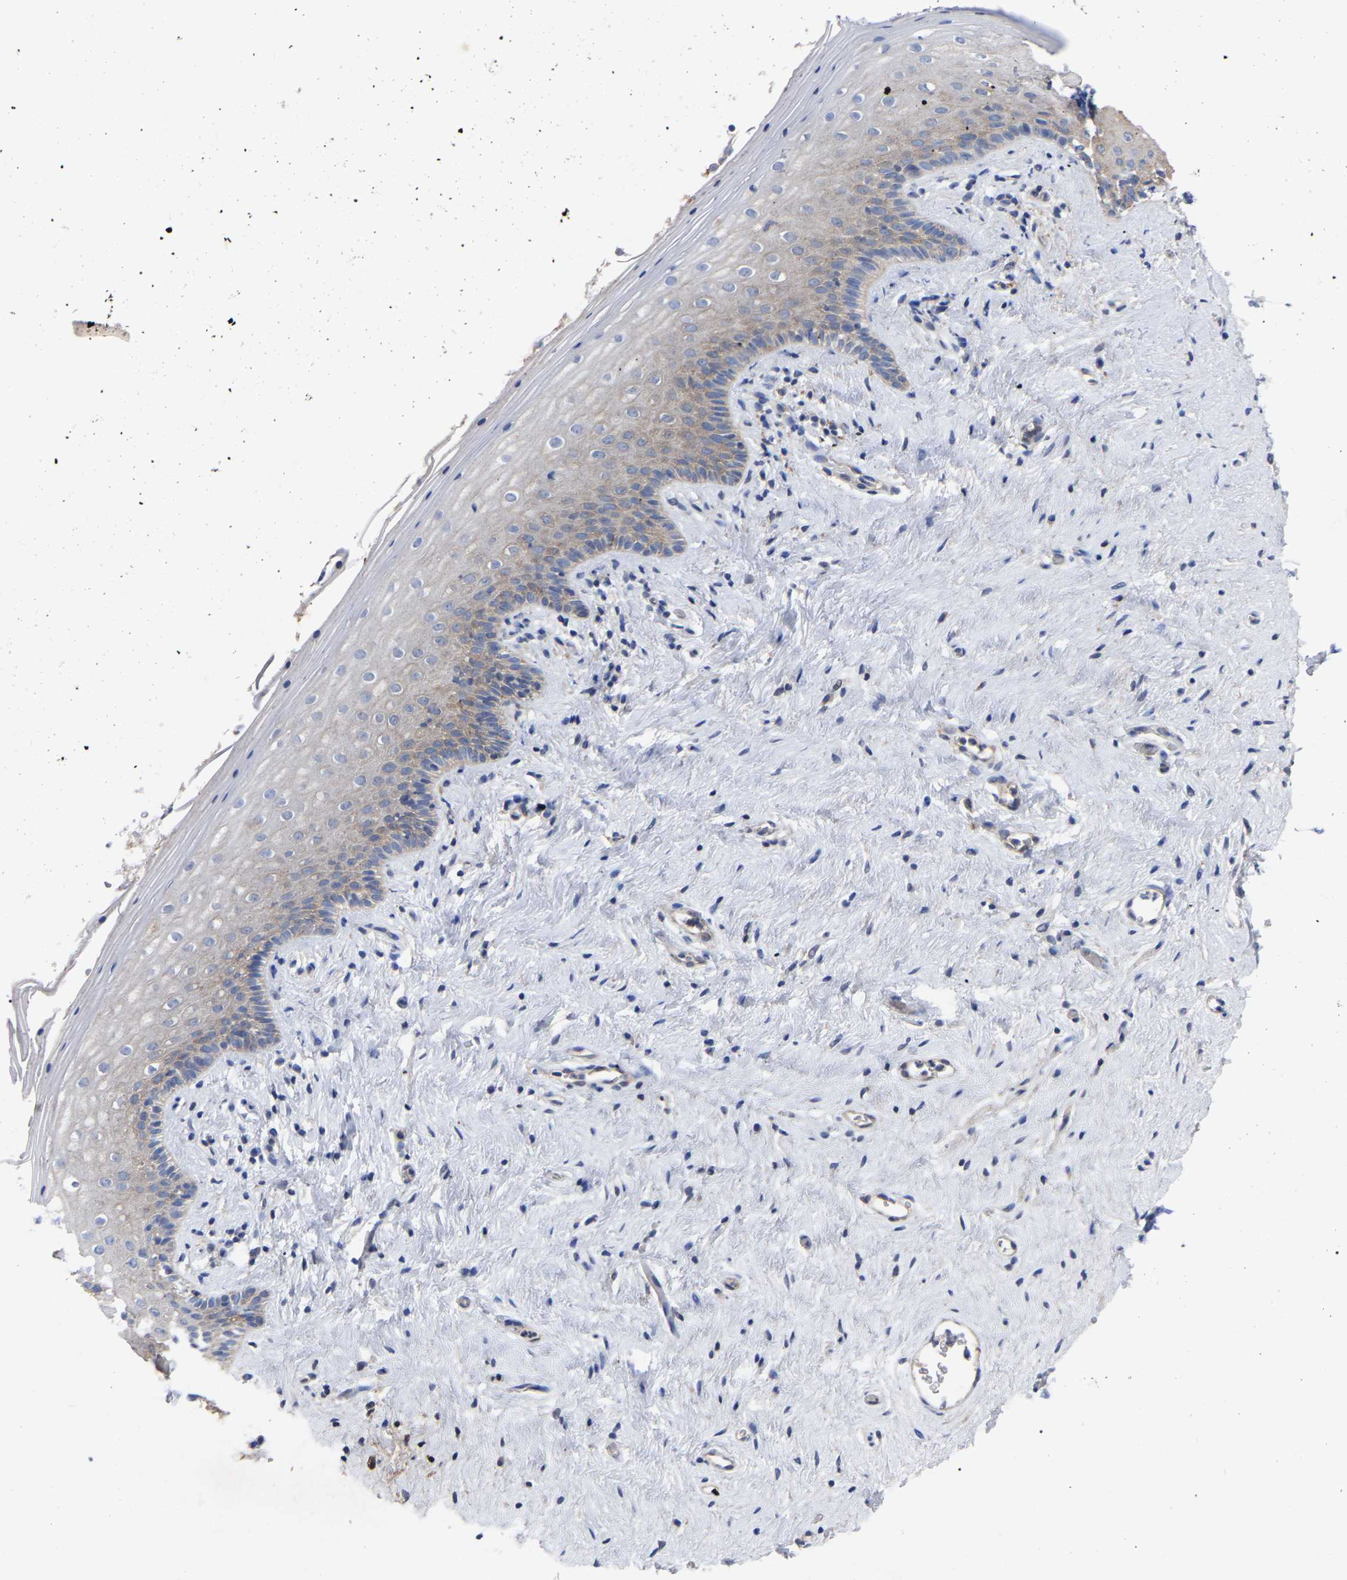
{"staining": {"intensity": "weak", "quantity": "<25%", "location": "cytoplasmic/membranous"}, "tissue": "vagina", "cell_type": "Squamous epithelial cells", "image_type": "normal", "snomed": [{"axis": "morphology", "description": "Normal tissue, NOS"}, {"axis": "topography", "description": "Vagina"}], "caption": "This is an immunohistochemistry (IHC) micrograph of normal human vagina. There is no staining in squamous epithelial cells.", "gene": "TCP1", "patient": {"sex": "female", "age": 44}}